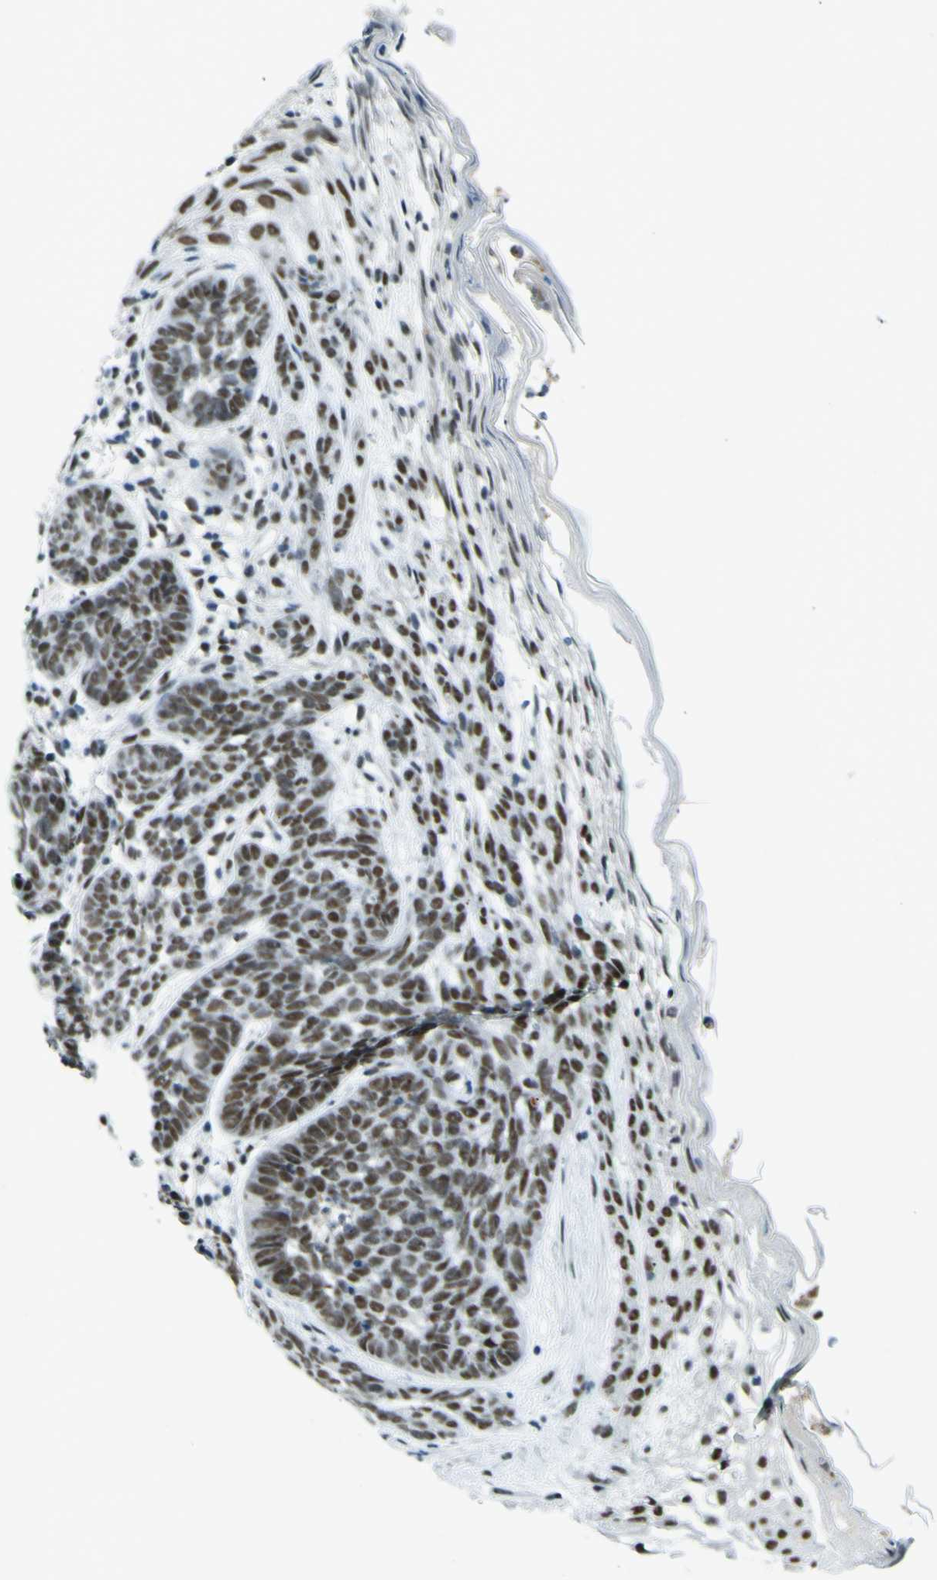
{"staining": {"intensity": "moderate", "quantity": ">75%", "location": "nuclear"}, "tissue": "skin cancer", "cell_type": "Tumor cells", "image_type": "cancer", "snomed": [{"axis": "morphology", "description": "Basal cell carcinoma"}, {"axis": "topography", "description": "Skin"}], "caption": "Moderate nuclear positivity is seen in about >75% of tumor cells in skin cancer (basal cell carcinoma).", "gene": "CEBPG", "patient": {"sex": "female", "age": 70}}